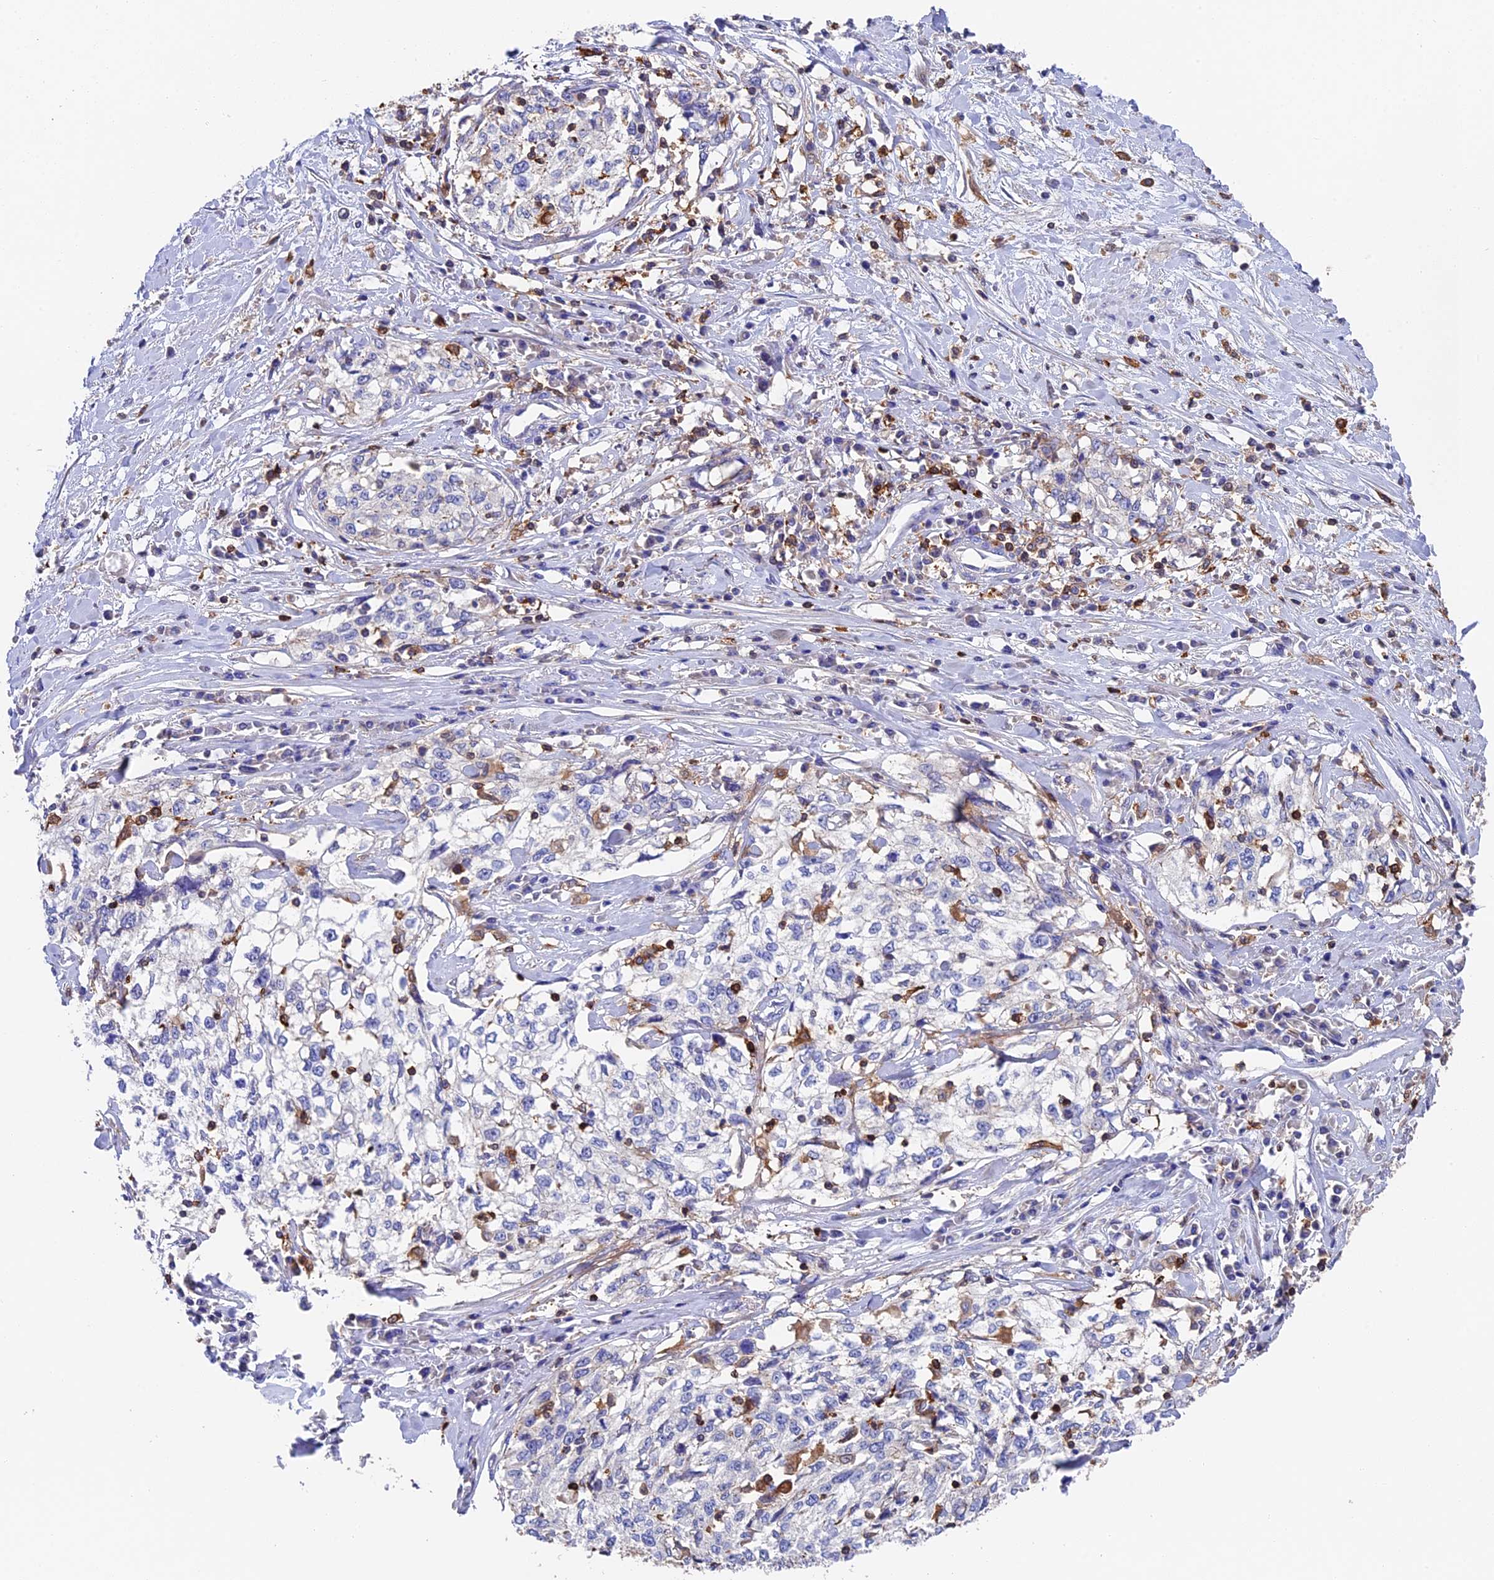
{"staining": {"intensity": "negative", "quantity": "none", "location": "none"}, "tissue": "cervical cancer", "cell_type": "Tumor cells", "image_type": "cancer", "snomed": [{"axis": "morphology", "description": "Squamous cell carcinoma, NOS"}, {"axis": "topography", "description": "Cervix"}], "caption": "Micrograph shows no significant protein staining in tumor cells of cervical cancer.", "gene": "ADAT1", "patient": {"sex": "female", "age": 57}}